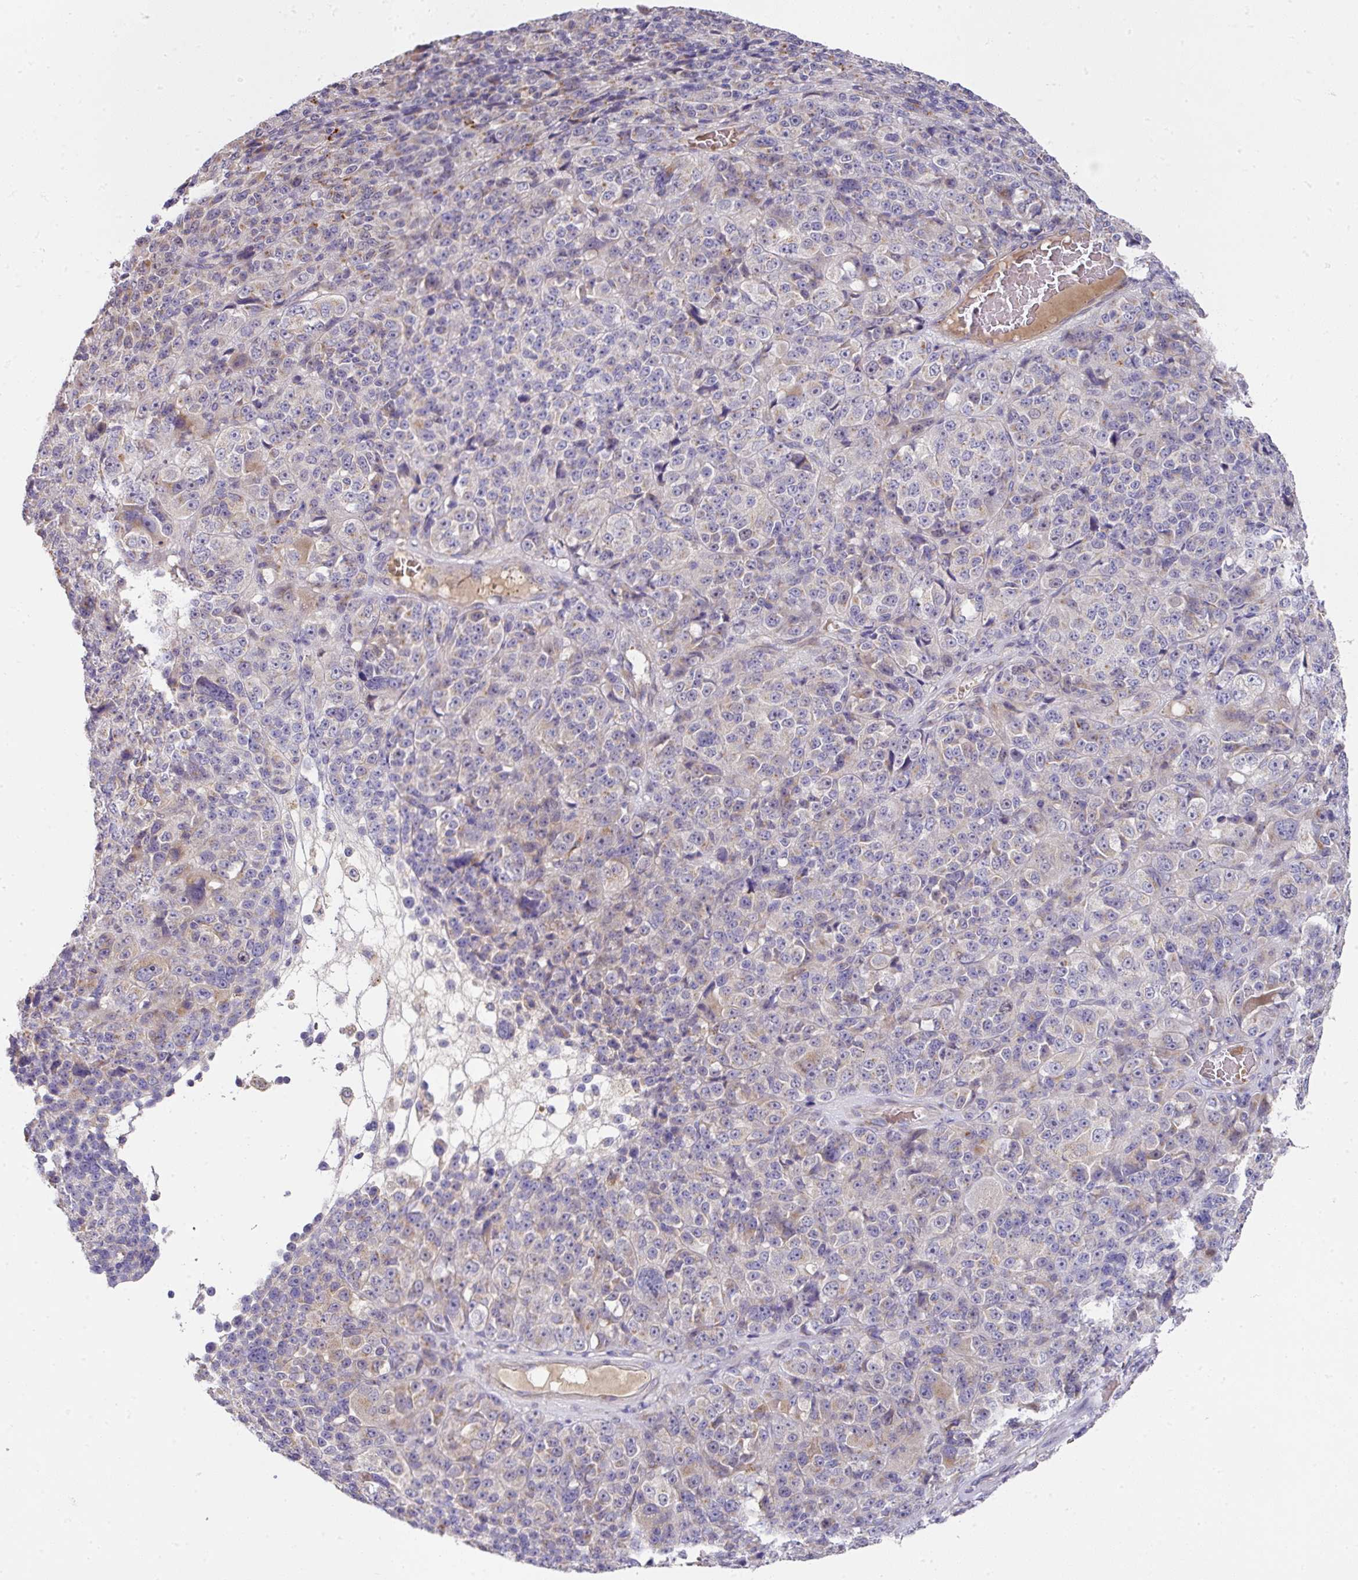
{"staining": {"intensity": "weak", "quantity": "<25%", "location": "cytoplasmic/membranous"}, "tissue": "melanoma", "cell_type": "Tumor cells", "image_type": "cancer", "snomed": [{"axis": "morphology", "description": "Malignant melanoma, Metastatic site"}, {"axis": "topography", "description": "Brain"}], "caption": "Histopathology image shows no significant protein staining in tumor cells of melanoma.", "gene": "TARM1", "patient": {"sex": "female", "age": 56}}